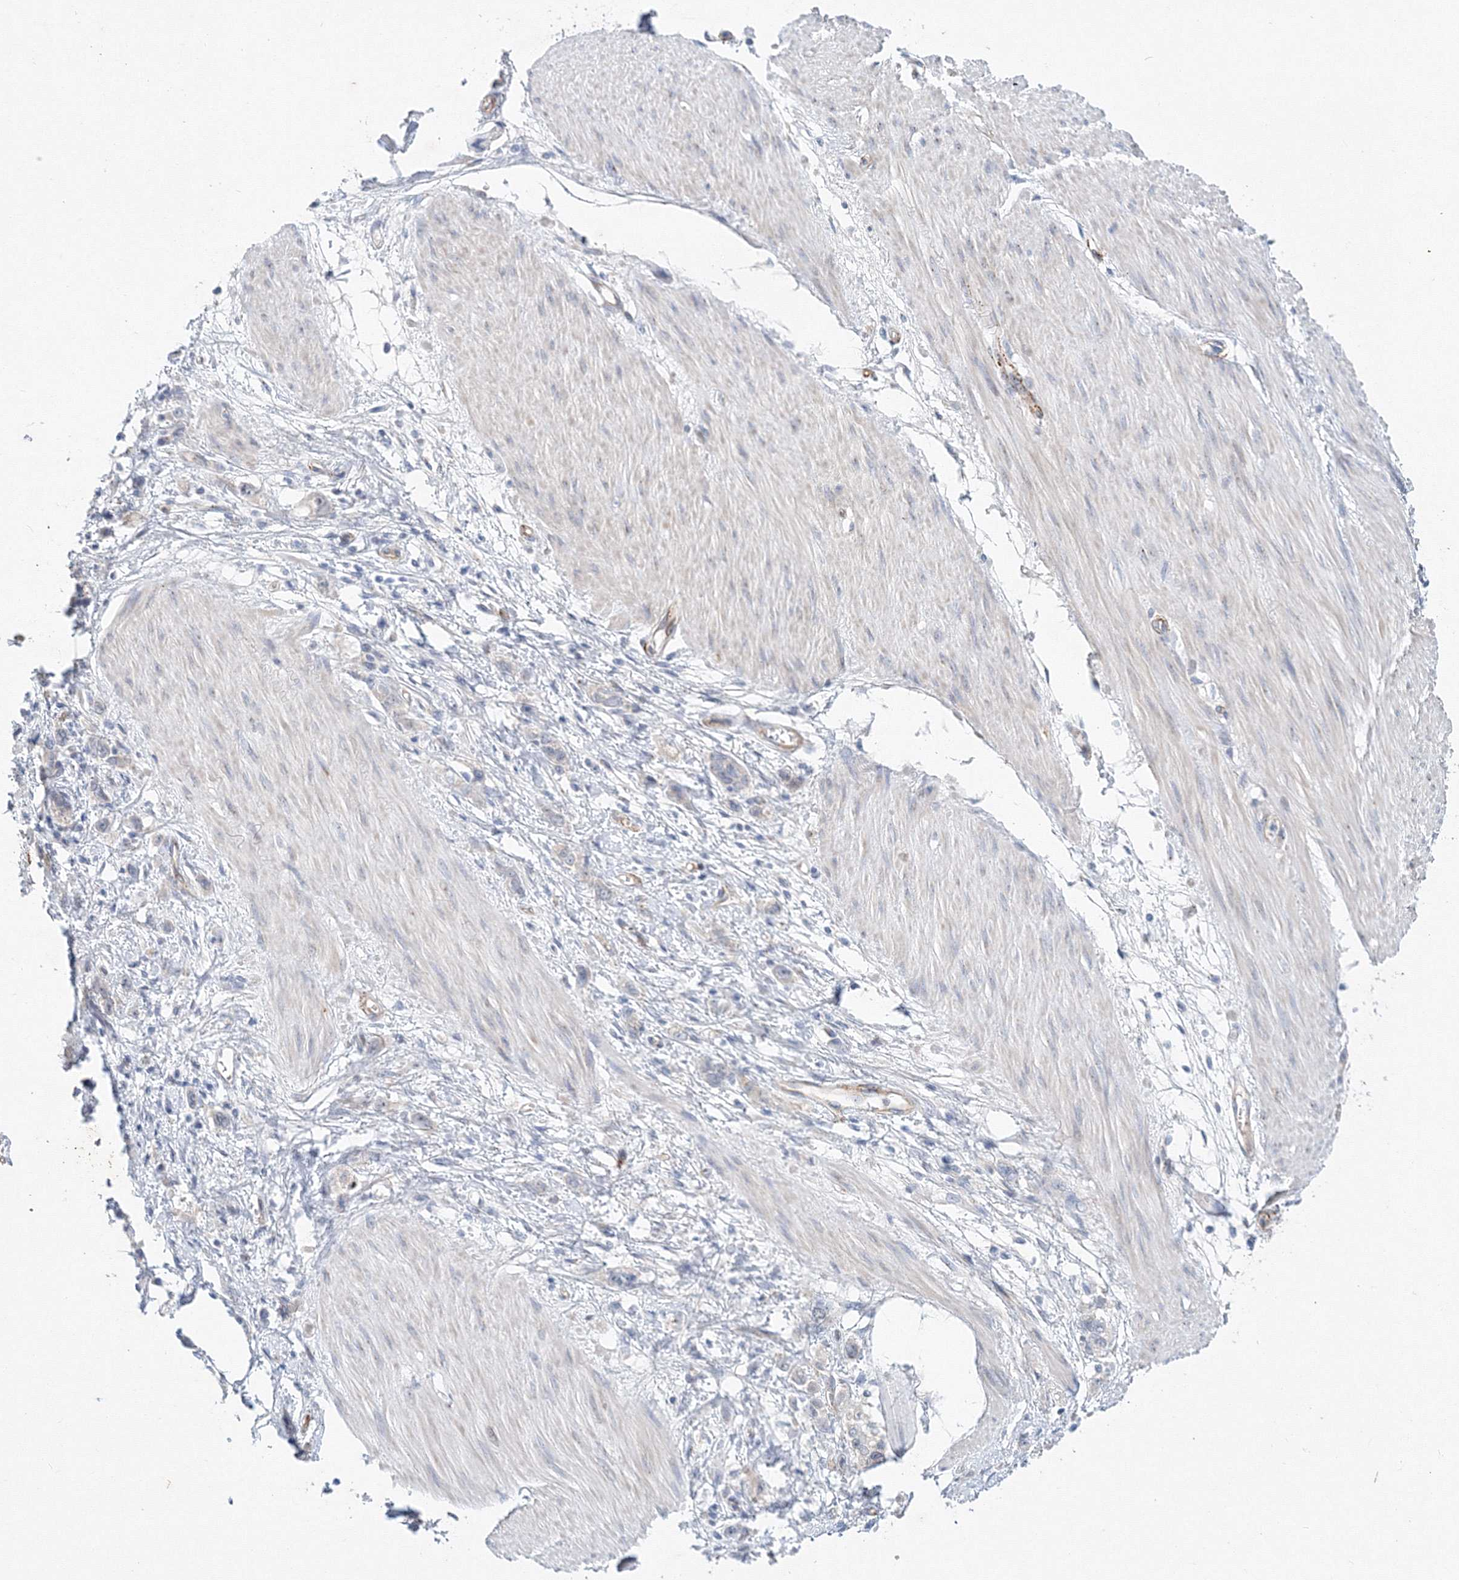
{"staining": {"intensity": "negative", "quantity": "none", "location": "none"}, "tissue": "stomach cancer", "cell_type": "Tumor cells", "image_type": "cancer", "snomed": [{"axis": "morphology", "description": "Adenocarcinoma, NOS"}, {"axis": "topography", "description": "Stomach"}], "caption": "Immunohistochemistry (IHC) of human stomach cancer displays no staining in tumor cells. Brightfield microscopy of immunohistochemistry stained with DAB (brown) and hematoxylin (blue), captured at high magnification.", "gene": "TANC1", "patient": {"sex": "female", "age": 76}}